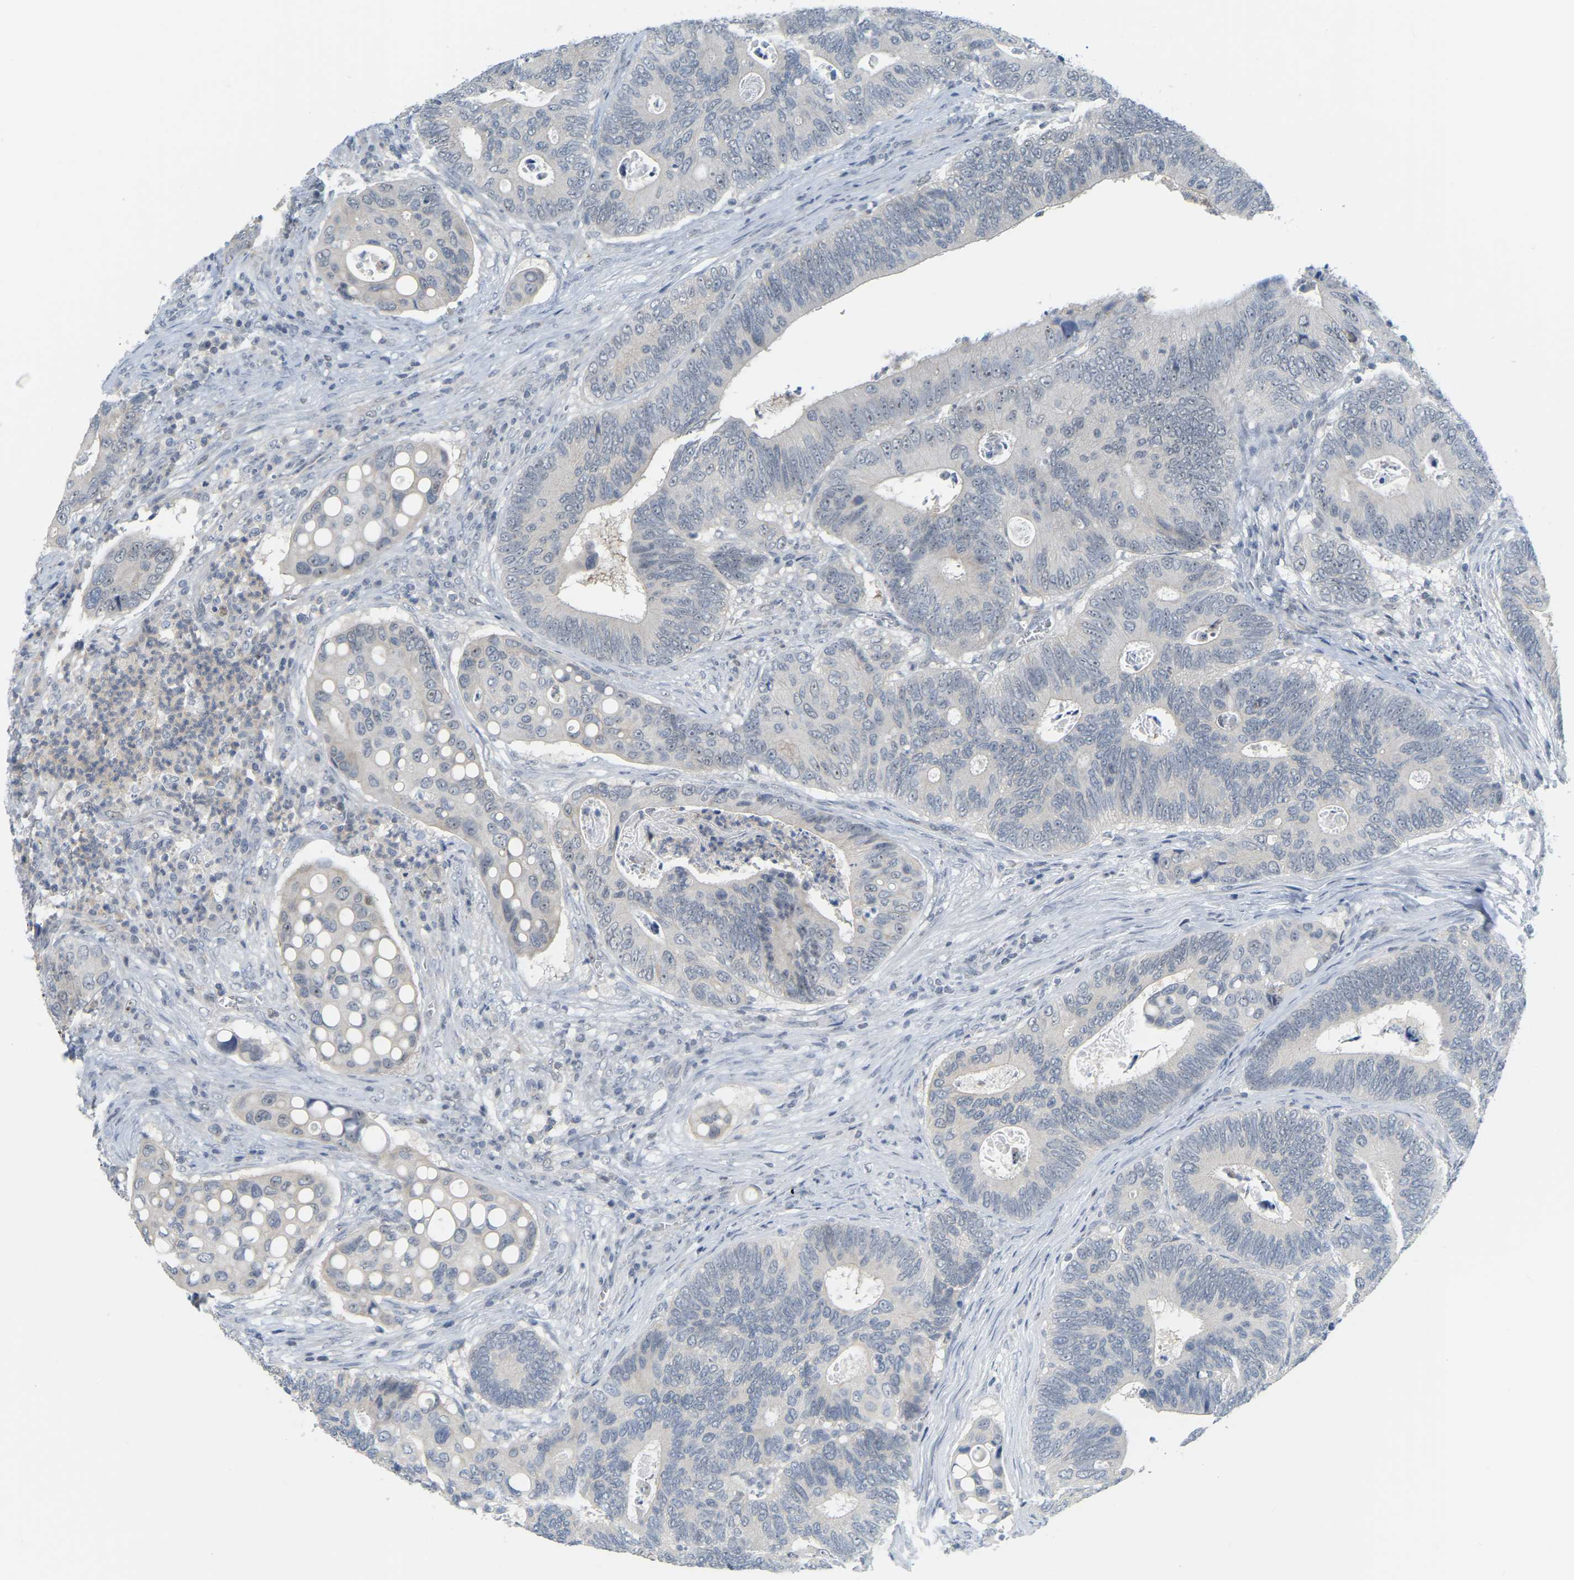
{"staining": {"intensity": "negative", "quantity": "none", "location": "none"}, "tissue": "colorectal cancer", "cell_type": "Tumor cells", "image_type": "cancer", "snomed": [{"axis": "morphology", "description": "Inflammation, NOS"}, {"axis": "morphology", "description": "Adenocarcinoma, NOS"}, {"axis": "topography", "description": "Colon"}], "caption": "Tumor cells are negative for brown protein staining in colorectal cancer.", "gene": "BRF2", "patient": {"sex": "male", "age": 72}}